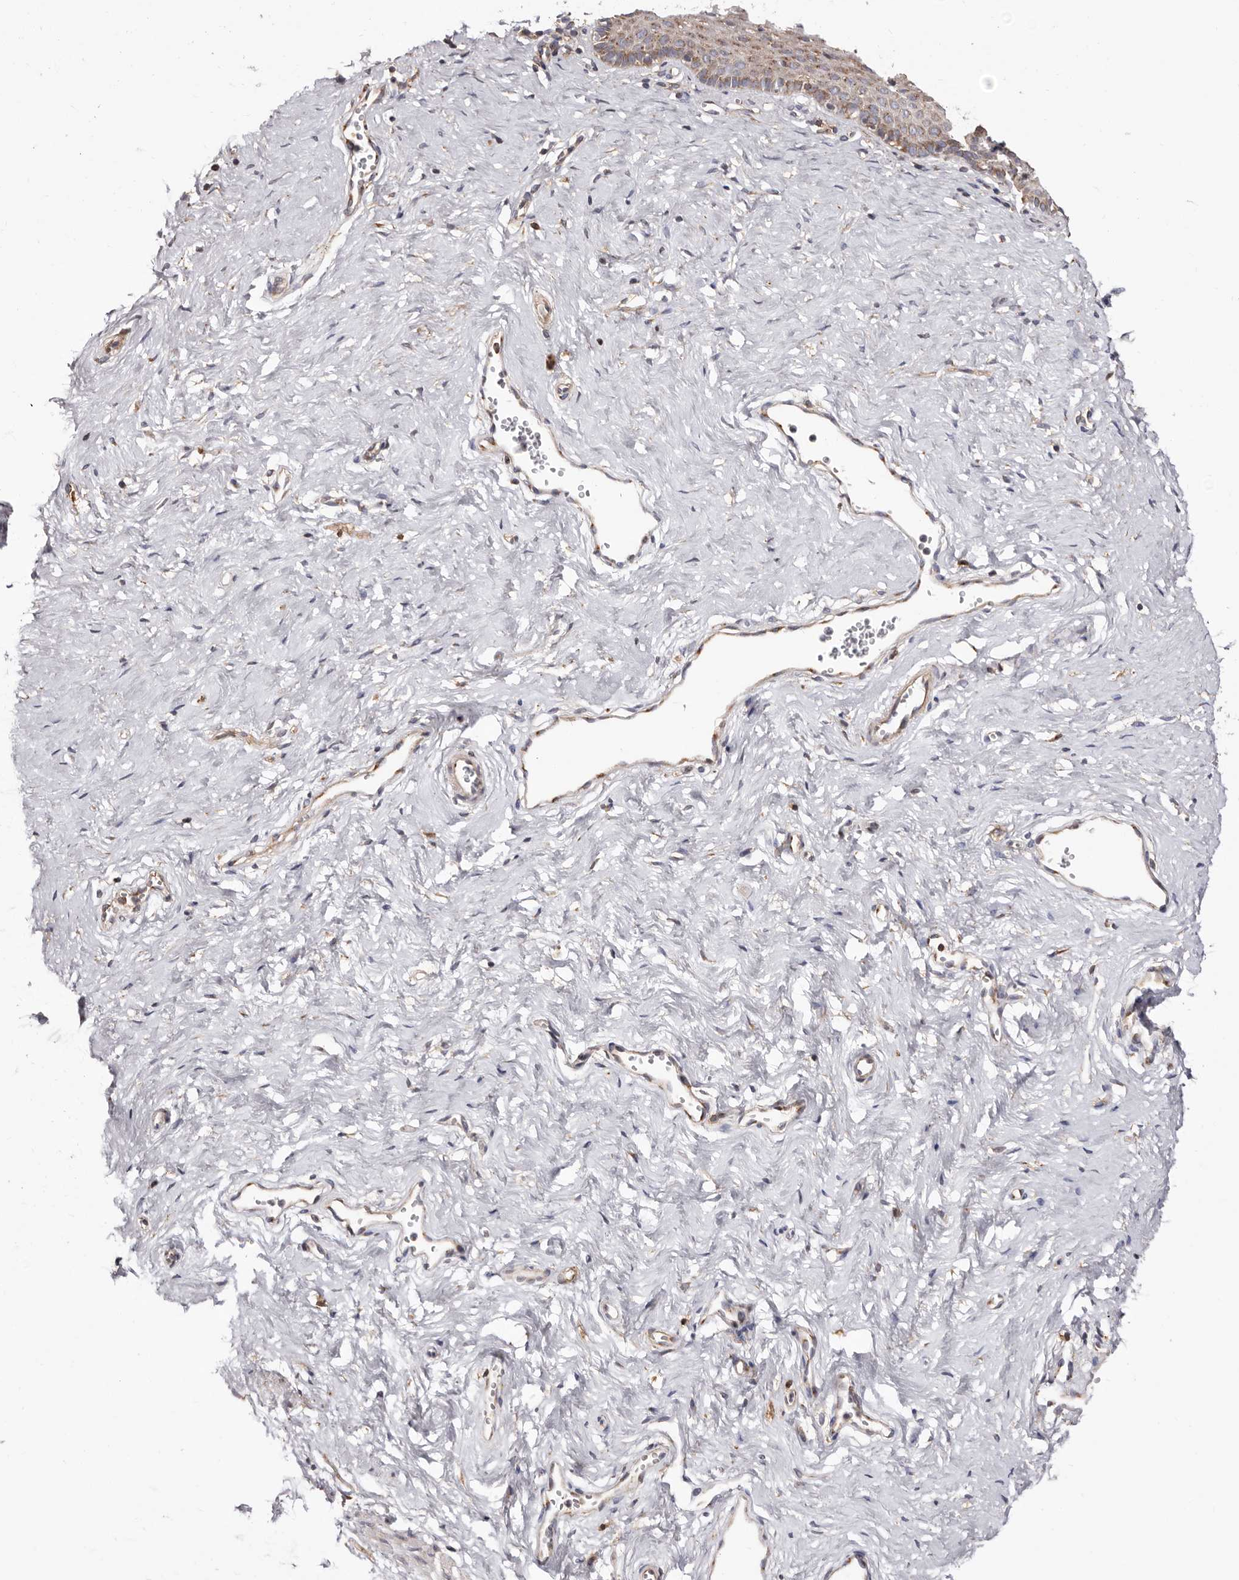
{"staining": {"intensity": "weak", "quantity": "25%-75%", "location": "cytoplasmic/membranous"}, "tissue": "vagina", "cell_type": "Squamous epithelial cells", "image_type": "normal", "snomed": [{"axis": "morphology", "description": "Normal tissue, NOS"}, {"axis": "topography", "description": "Vagina"}], "caption": "Immunohistochemistry (IHC) micrograph of unremarkable vagina: vagina stained using immunohistochemistry (IHC) shows low levels of weak protein expression localized specifically in the cytoplasmic/membranous of squamous epithelial cells, appearing as a cytoplasmic/membranous brown color.", "gene": "COQ8B", "patient": {"sex": "female", "age": 32}}